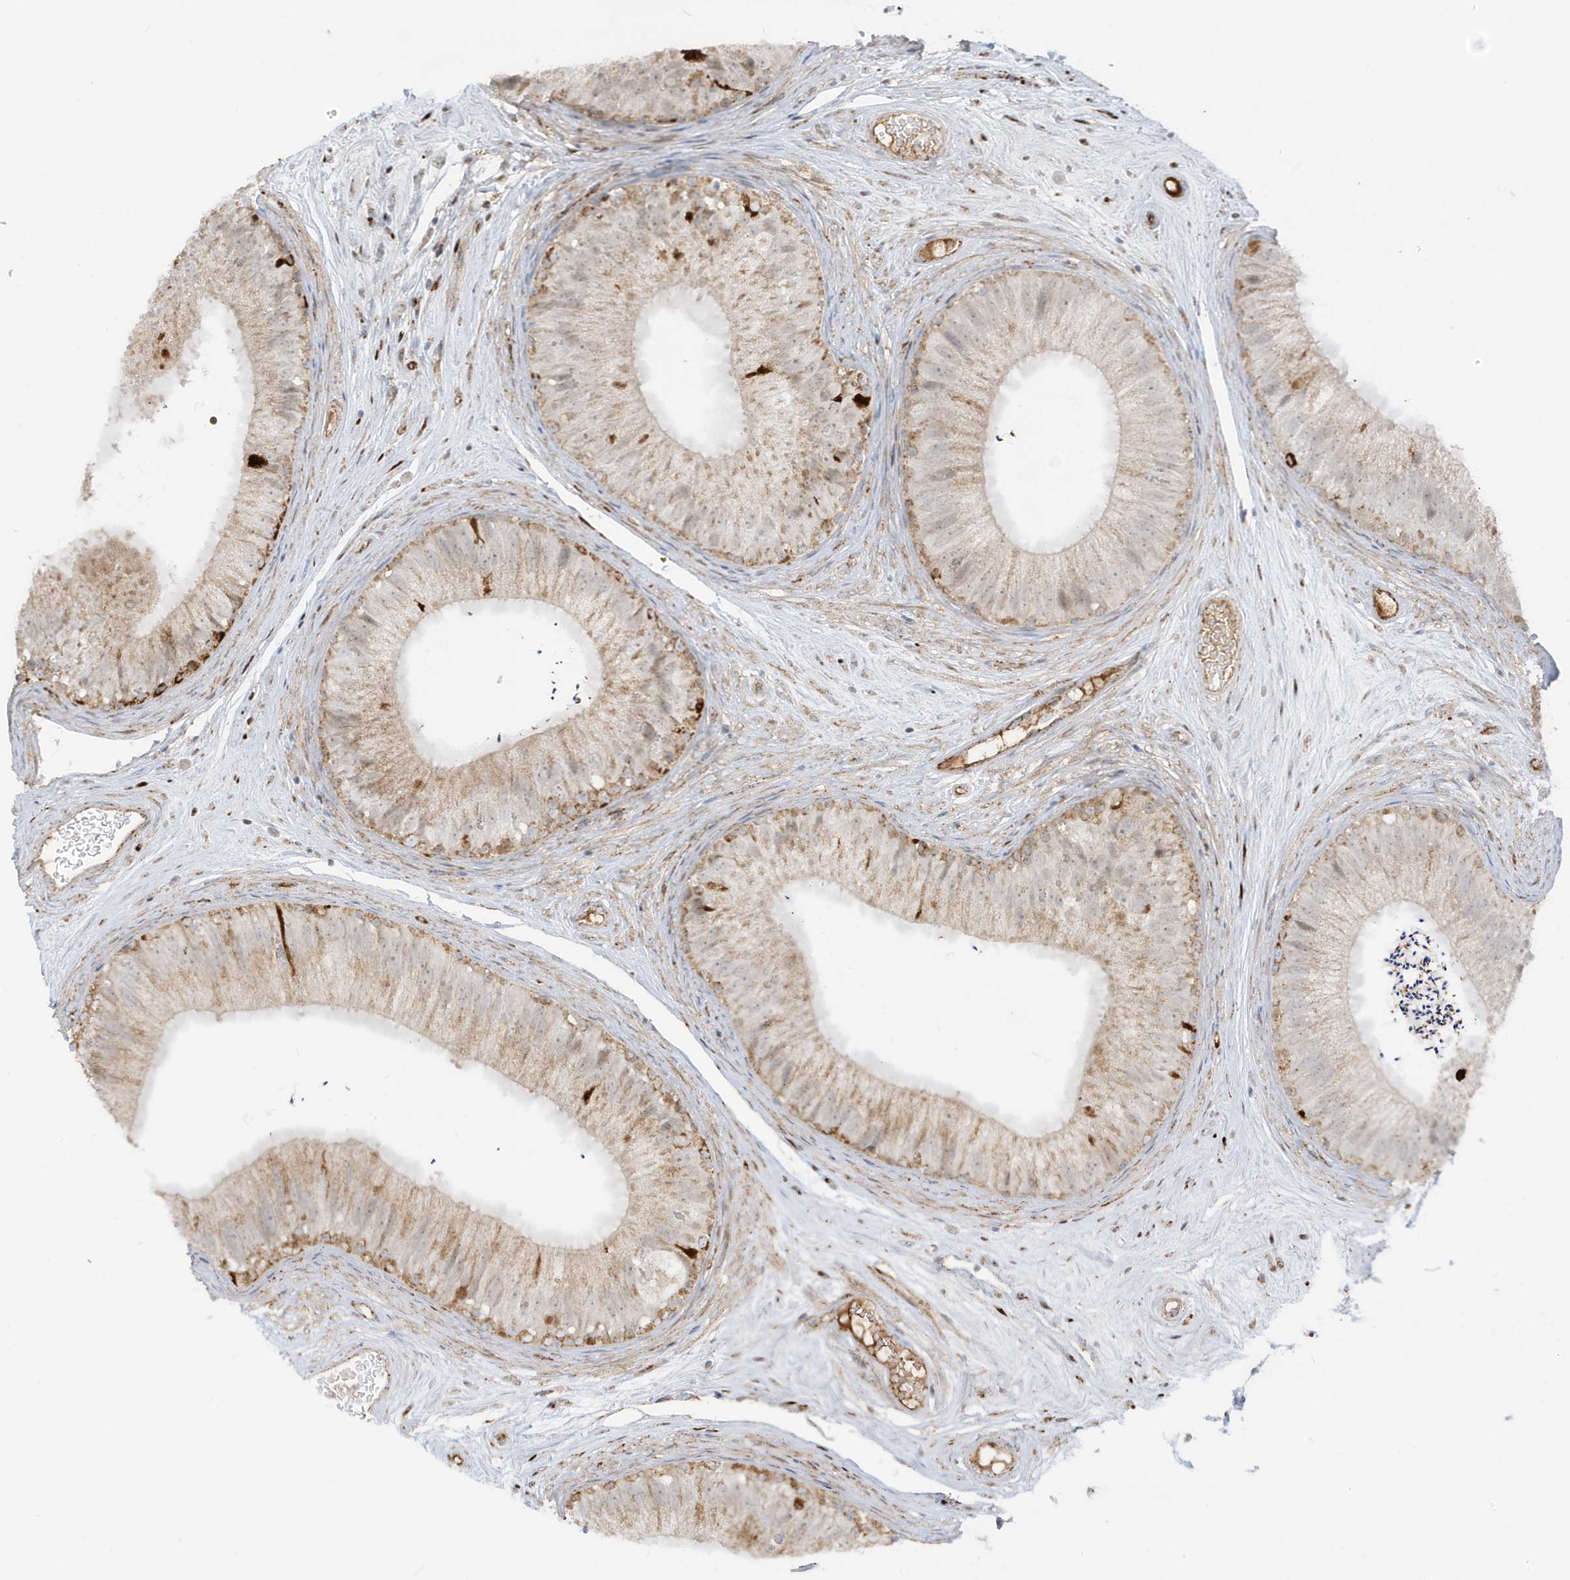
{"staining": {"intensity": "moderate", "quantity": "<25%", "location": "cytoplasmic/membranous,nuclear"}, "tissue": "epididymis", "cell_type": "Glandular cells", "image_type": "normal", "snomed": [{"axis": "morphology", "description": "Normal tissue, NOS"}, {"axis": "topography", "description": "Epididymis"}], "caption": "Moderate cytoplasmic/membranous,nuclear staining is seen in about <25% of glandular cells in normal epididymis. The protein of interest is stained brown, and the nuclei are stained in blue (DAB (3,3'-diaminobenzidine) IHC with brightfield microscopy, high magnification).", "gene": "IFT57", "patient": {"sex": "male", "age": 77}}